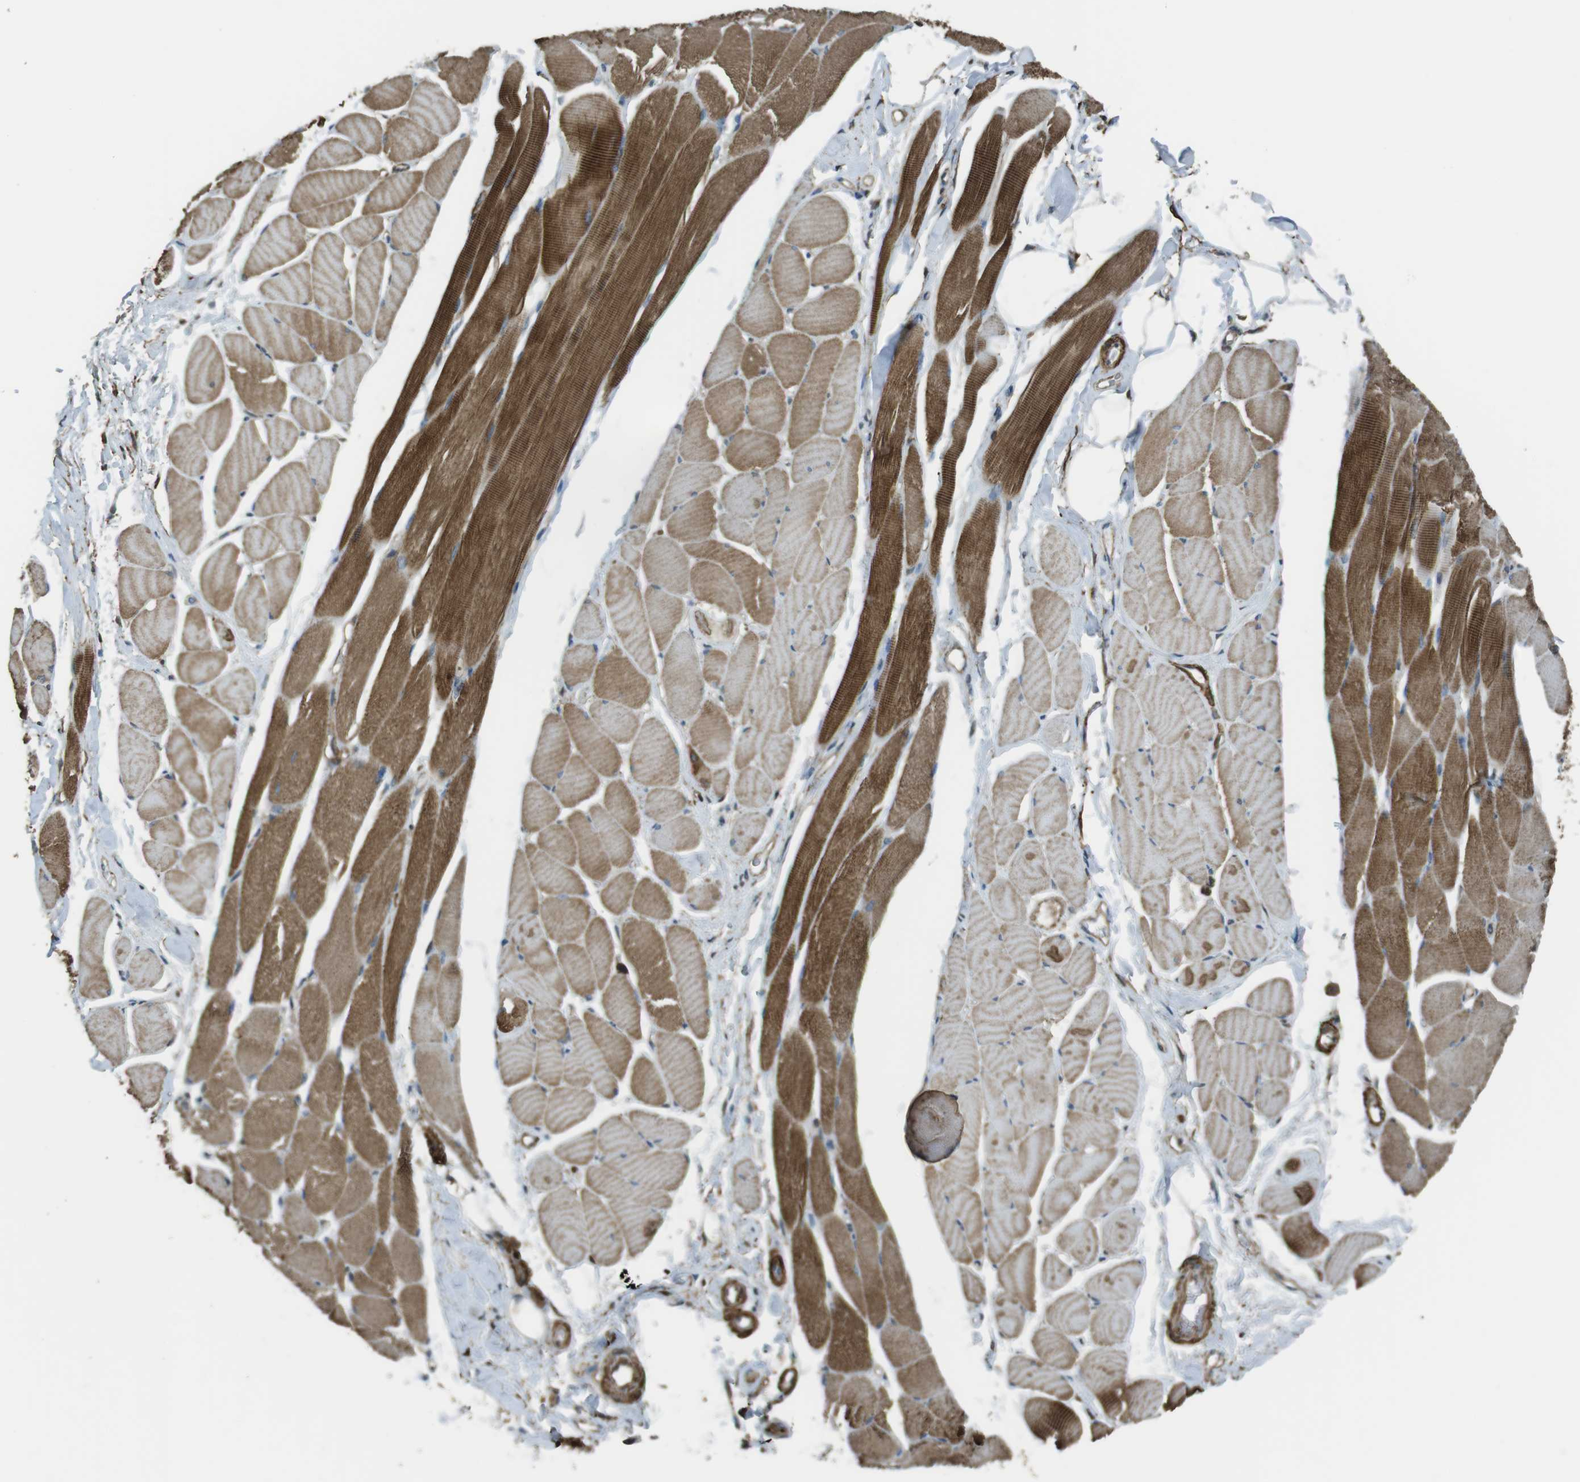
{"staining": {"intensity": "strong", "quantity": ">75%", "location": "cytoplasmic/membranous"}, "tissue": "skeletal muscle", "cell_type": "Myocytes", "image_type": "normal", "snomed": [{"axis": "morphology", "description": "Normal tissue, NOS"}, {"axis": "topography", "description": "Skeletal muscle"}, {"axis": "topography", "description": "Peripheral nerve tissue"}], "caption": "This micrograph reveals IHC staining of benign skeletal muscle, with high strong cytoplasmic/membranous positivity in approximately >75% of myocytes.", "gene": "SFT2D1", "patient": {"sex": "female", "age": 84}}